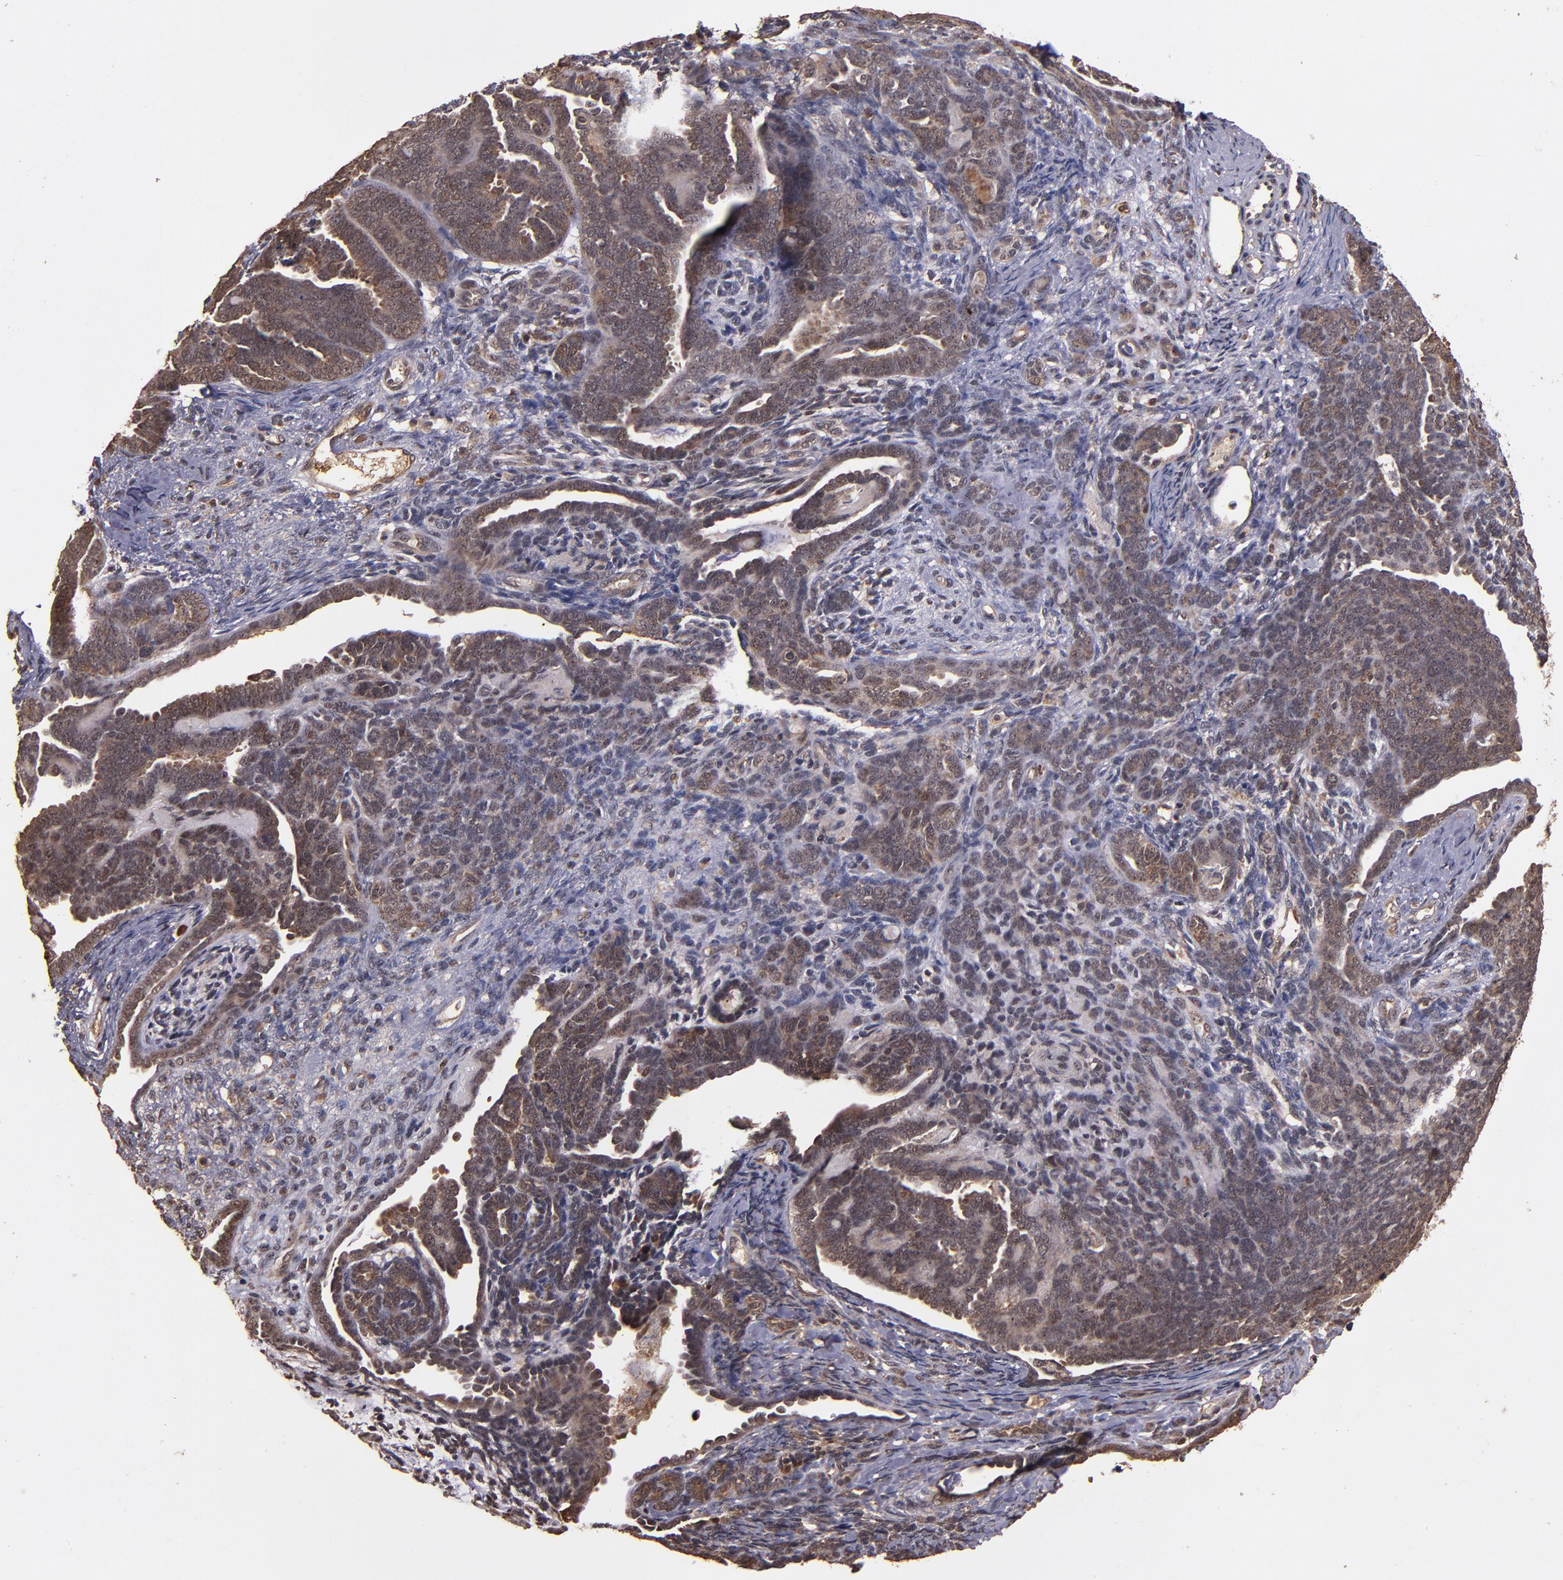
{"staining": {"intensity": "weak", "quantity": ">75%", "location": "cytoplasmic/membranous,nuclear"}, "tissue": "endometrial cancer", "cell_type": "Tumor cells", "image_type": "cancer", "snomed": [{"axis": "morphology", "description": "Neoplasm, malignant, NOS"}, {"axis": "topography", "description": "Endometrium"}], "caption": "Immunohistochemistry histopathology image of neoplastic tissue: human endometrial malignant neoplasm stained using immunohistochemistry (IHC) displays low levels of weak protein expression localized specifically in the cytoplasmic/membranous and nuclear of tumor cells, appearing as a cytoplasmic/membranous and nuclear brown color.", "gene": "RIOK3", "patient": {"sex": "female", "age": 74}}